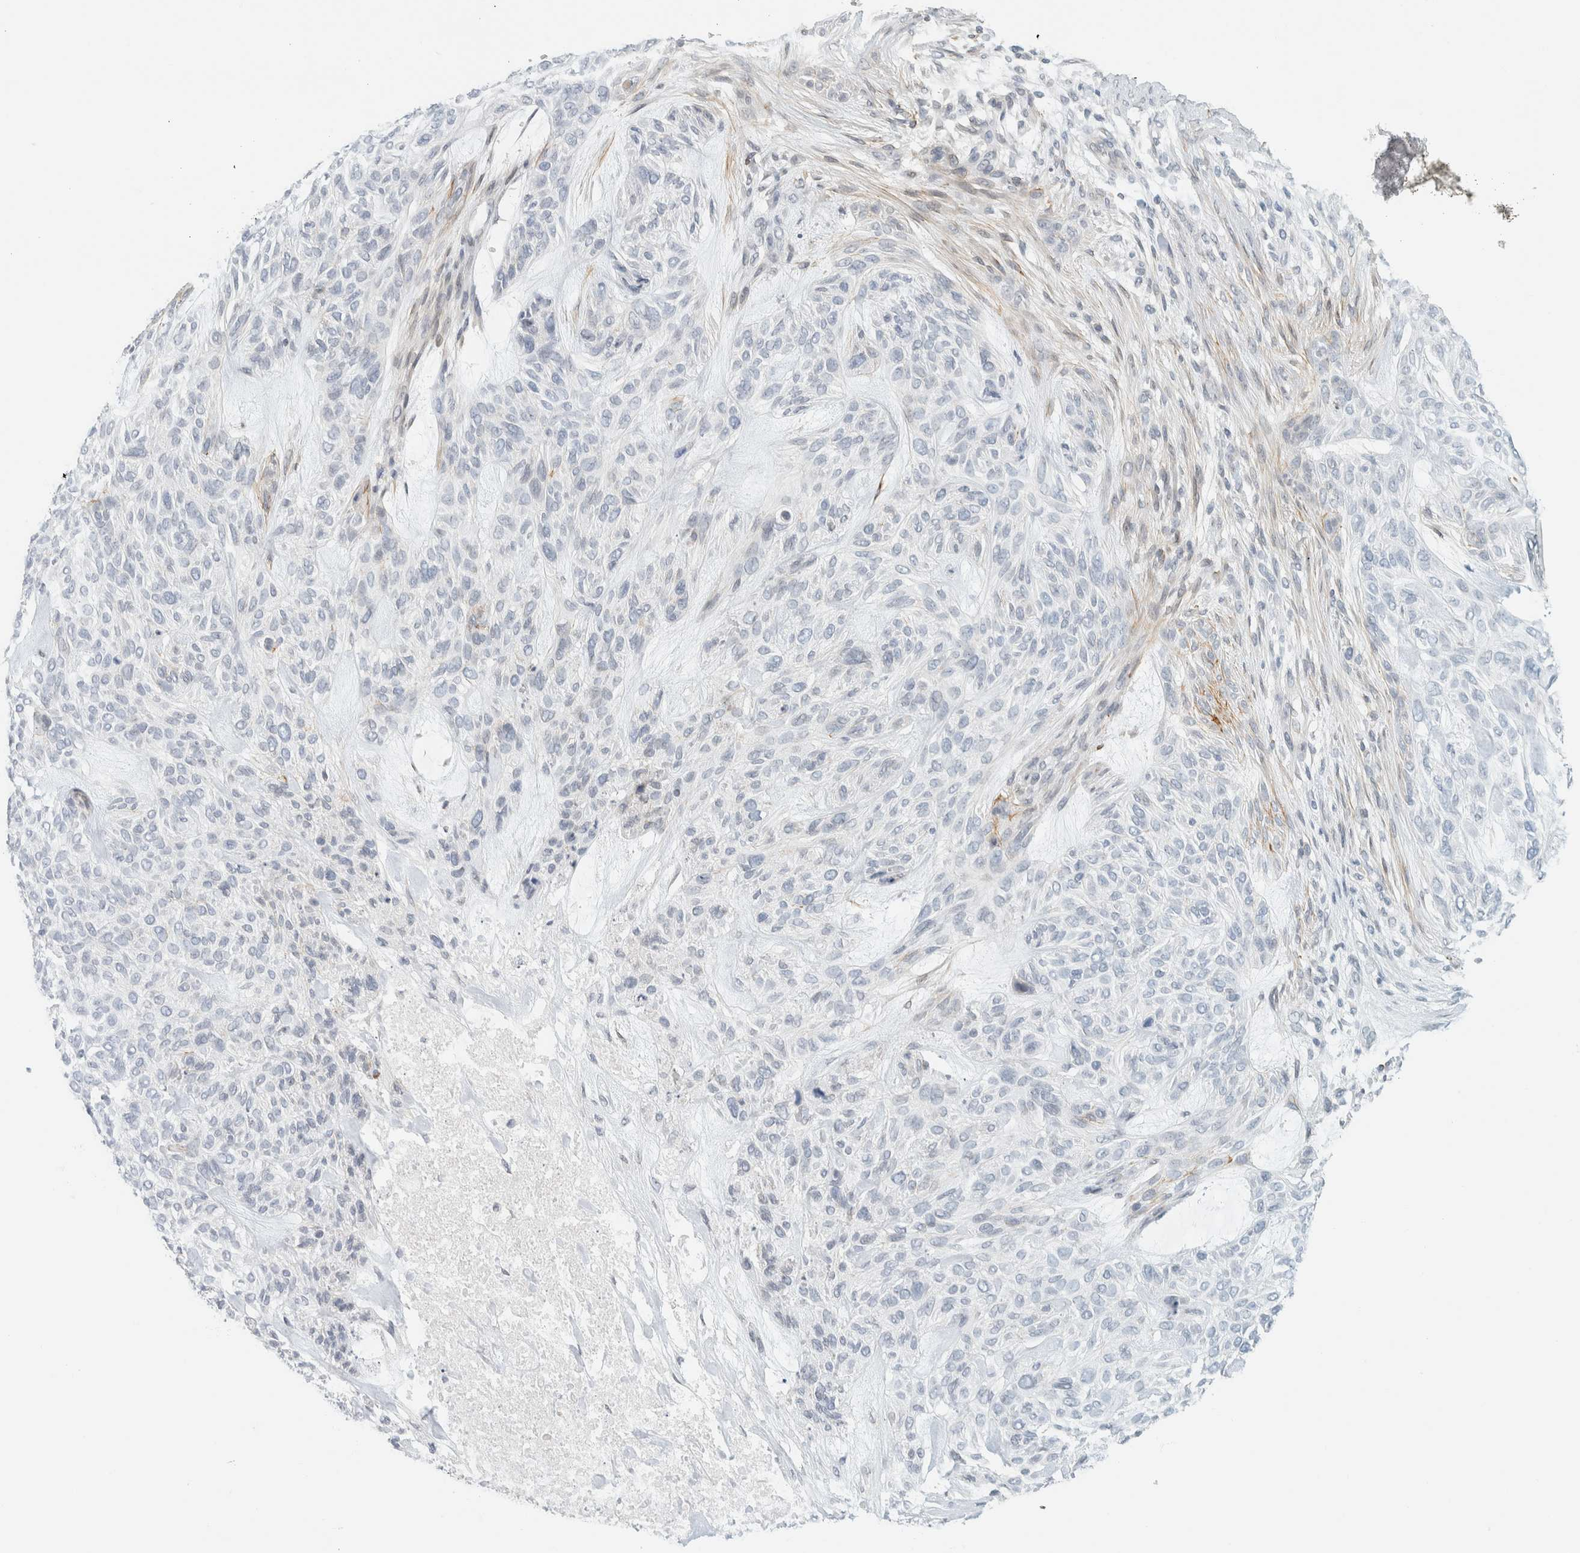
{"staining": {"intensity": "negative", "quantity": "none", "location": "none"}, "tissue": "skin cancer", "cell_type": "Tumor cells", "image_type": "cancer", "snomed": [{"axis": "morphology", "description": "Basal cell carcinoma"}, {"axis": "topography", "description": "Skin"}], "caption": "DAB (3,3'-diaminobenzidine) immunohistochemical staining of skin cancer displays no significant staining in tumor cells. Nuclei are stained in blue.", "gene": "C1QTNF12", "patient": {"sex": "male", "age": 55}}